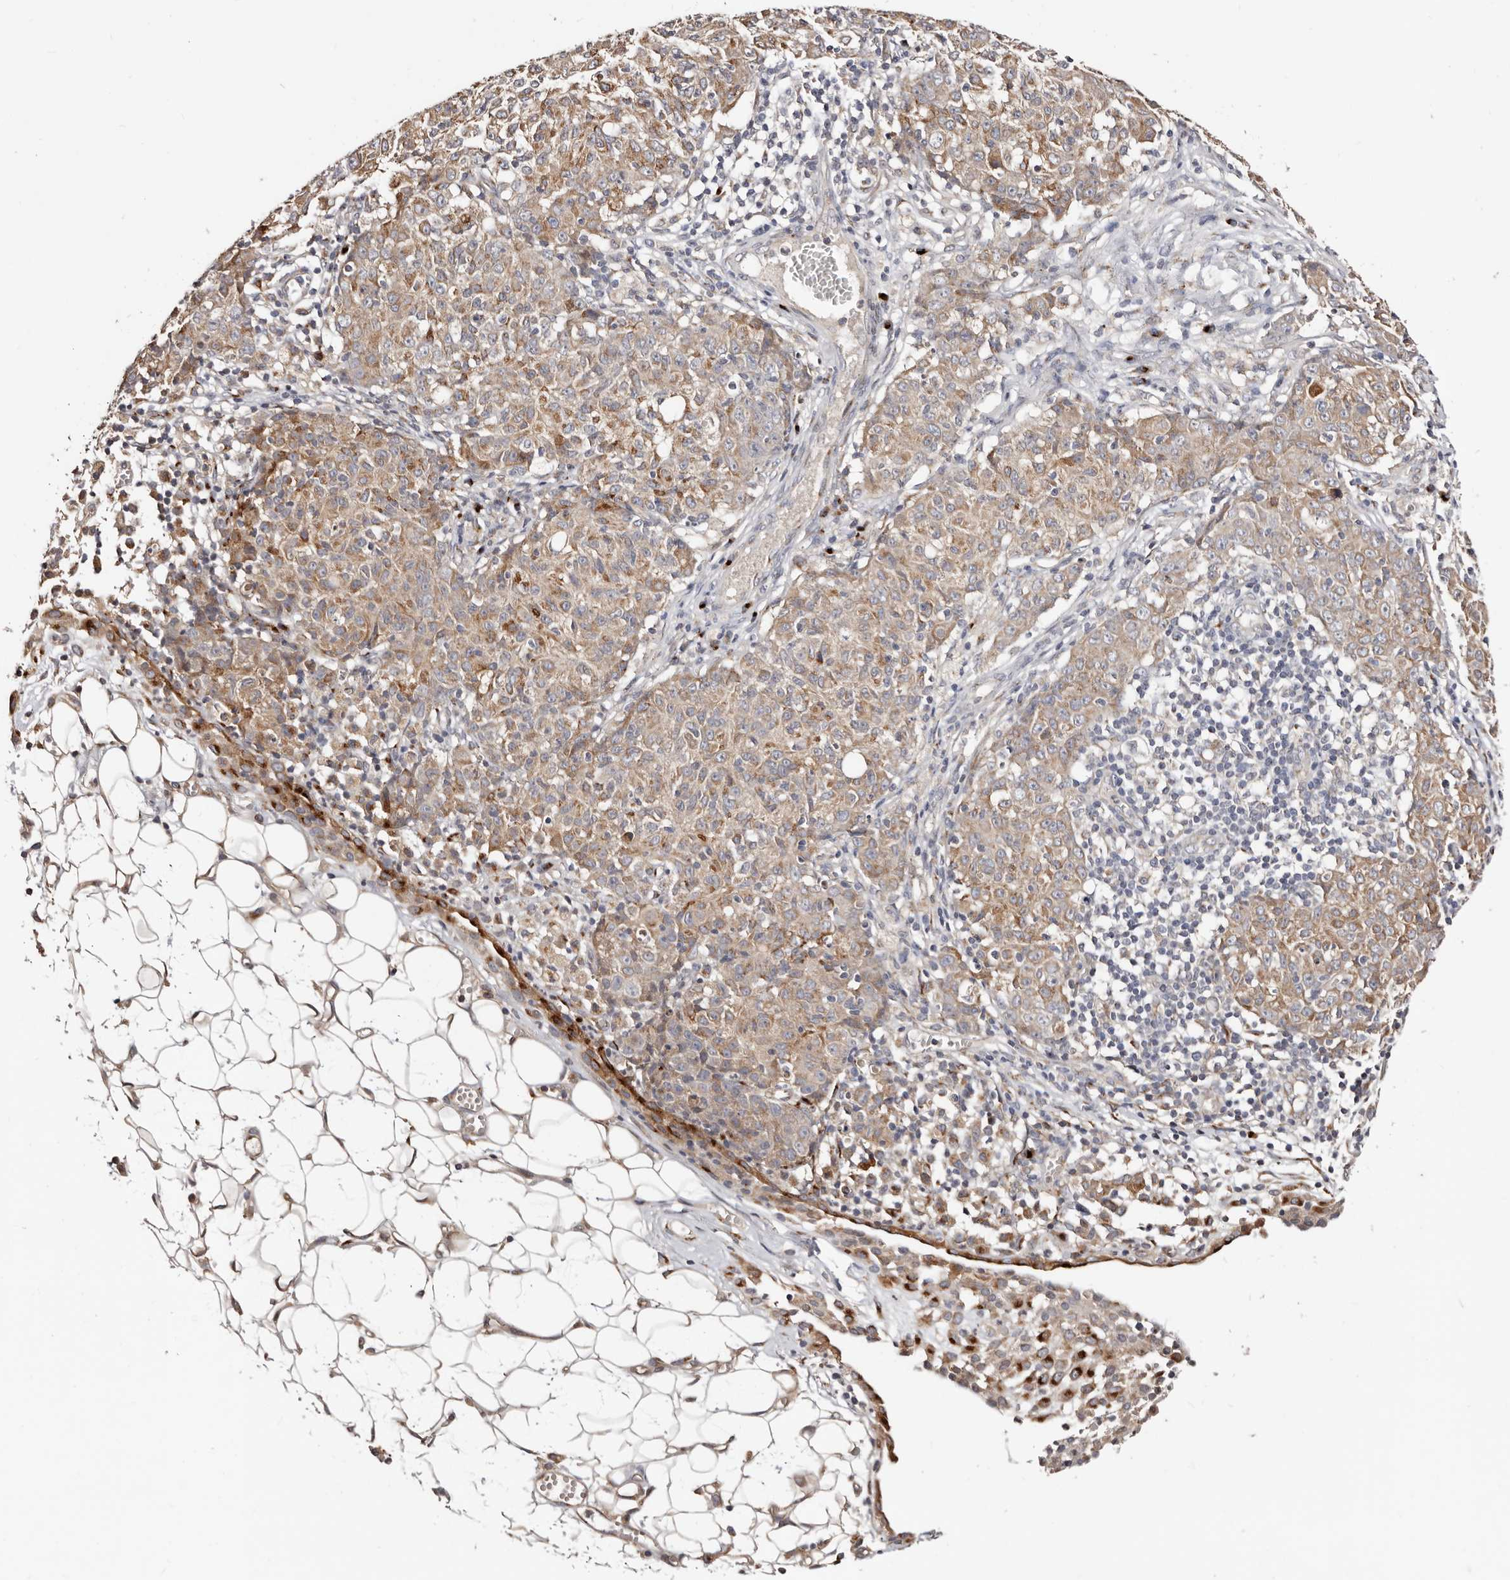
{"staining": {"intensity": "moderate", "quantity": ">75%", "location": "cytoplasmic/membranous"}, "tissue": "ovarian cancer", "cell_type": "Tumor cells", "image_type": "cancer", "snomed": [{"axis": "morphology", "description": "Carcinoma, endometroid"}, {"axis": "topography", "description": "Ovary"}], "caption": "A micrograph of human ovarian cancer (endometroid carcinoma) stained for a protein demonstrates moderate cytoplasmic/membranous brown staining in tumor cells.", "gene": "DACT2", "patient": {"sex": "female", "age": 42}}